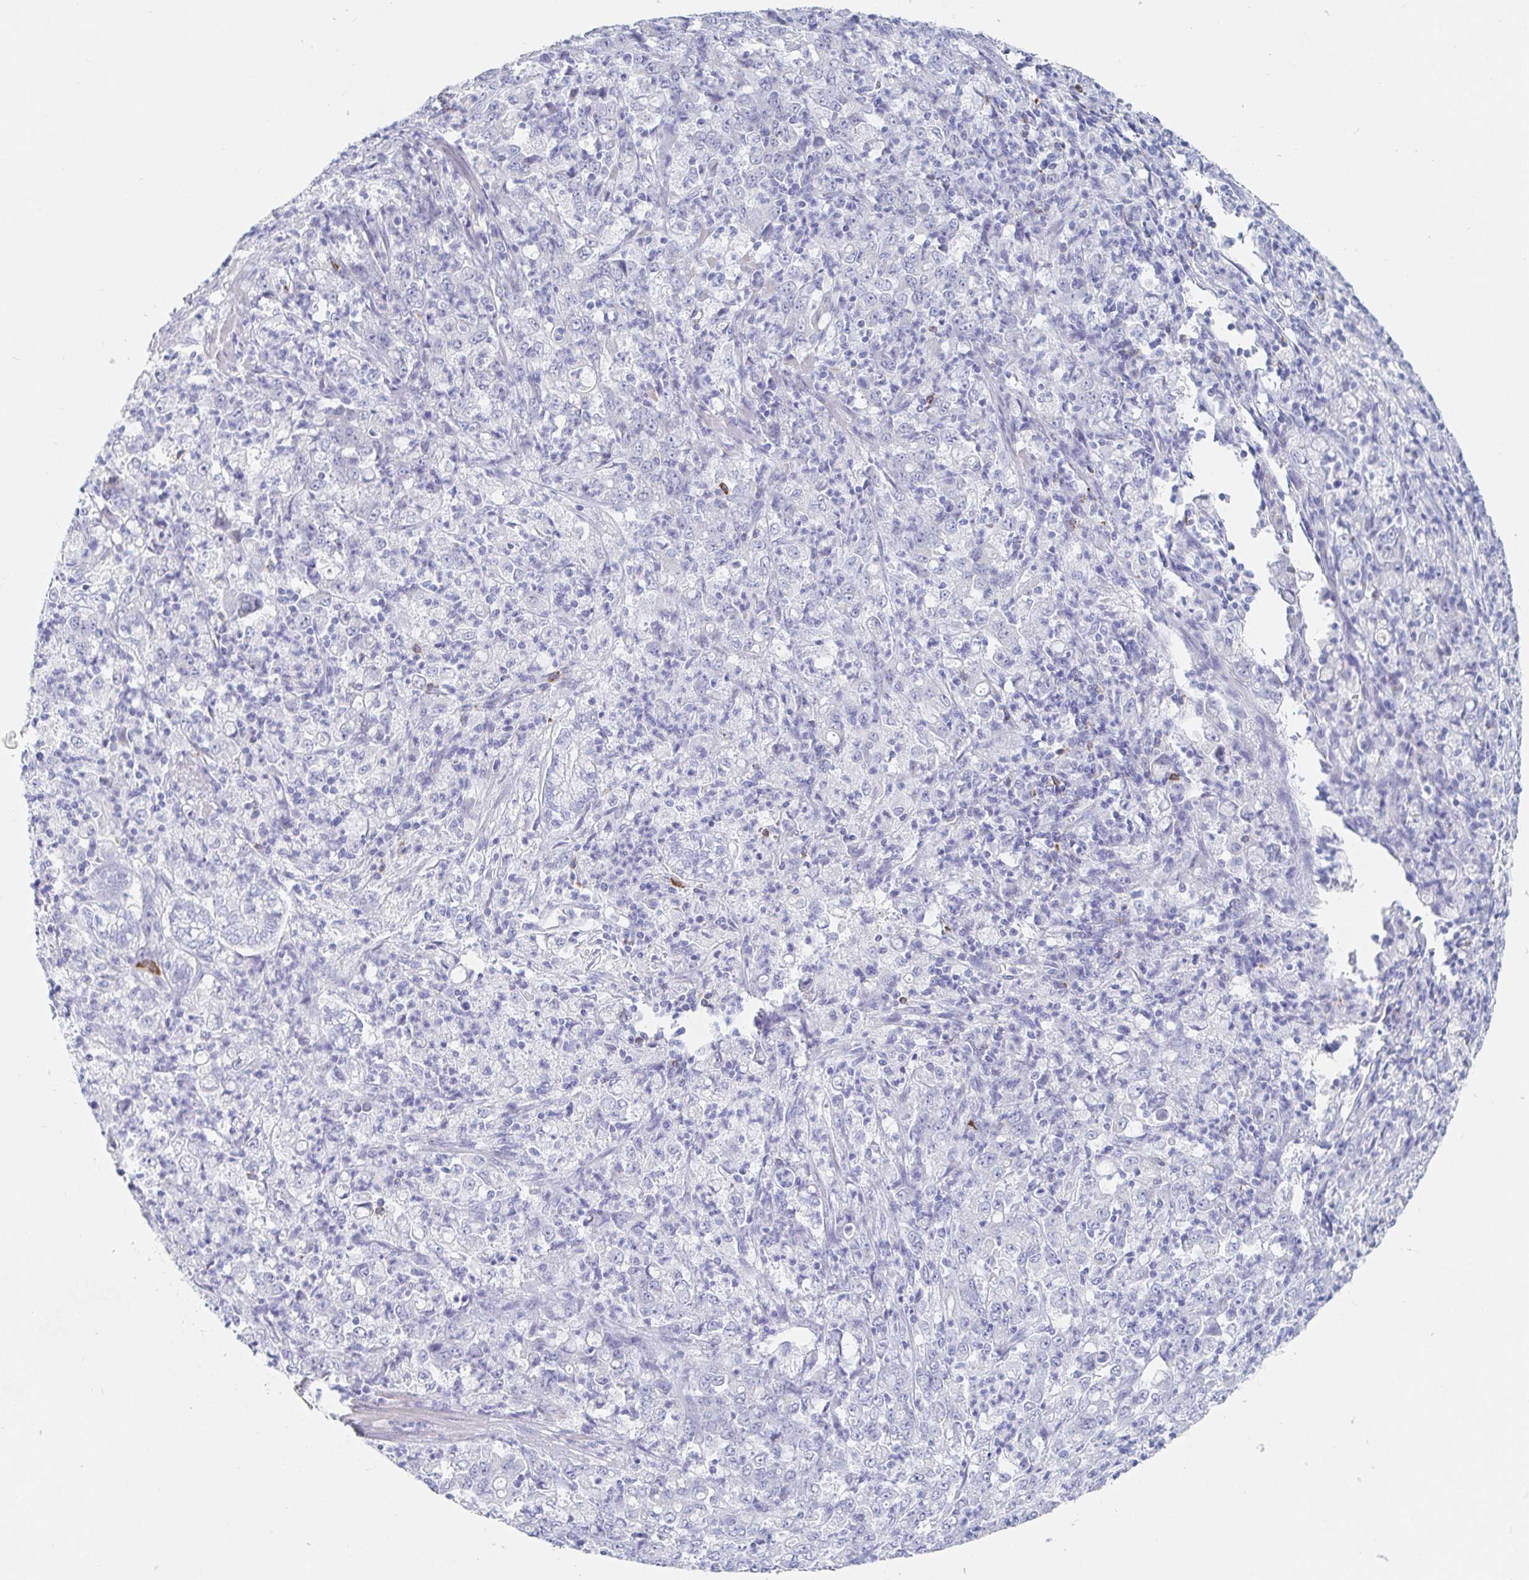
{"staining": {"intensity": "negative", "quantity": "none", "location": "none"}, "tissue": "stomach cancer", "cell_type": "Tumor cells", "image_type": "cancer", "snomed": [{"axis": "morphology", "description": "Adenocarcinoma, NOS"}, {"axis": "topography", "description": "Stomach, lower"}], "caption": "High magnification brightfield microscopy of stomach adenocarcinoma stained with DAB (brown) and counterstained with hematoxylin (blue): tumor cells show no significant expression.", "gene": "PACSIN1", "patient": {"sex": "female", "age": 71}}